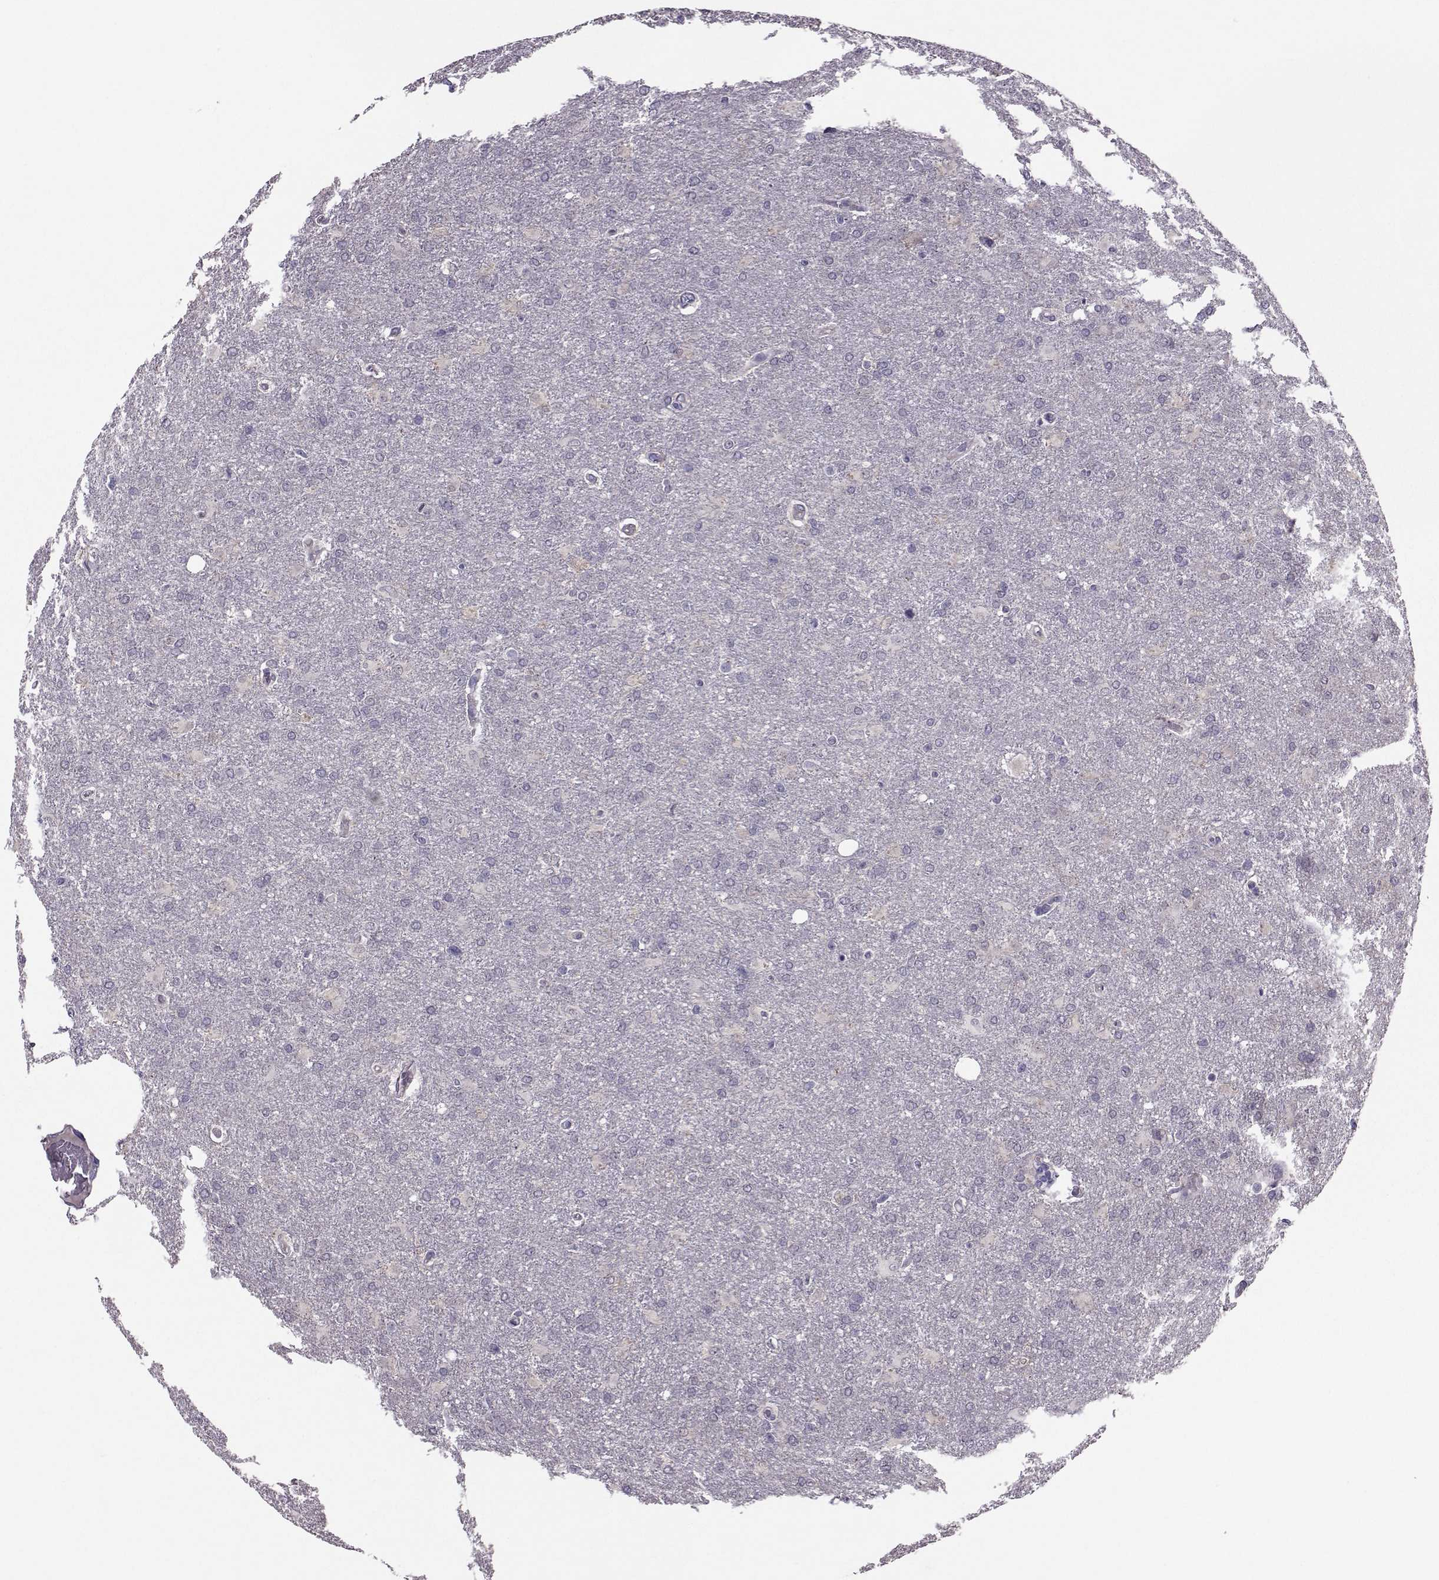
{"staining": {"intensity": "negative", "quantity": "none", "location": "none"}, "tissue": "glioma", "cell_type": "Tumor cells", "image_type": "cancer", "snomed": [{"axis": "morphology", "description": "Glioma, malignant, High grade"}, {"axis": "topography", "description": "Brain"}], "caption": "This image is of glioma stained with IHC to label a protein in brown with the nuclei are counter-stained blue. There is no expression in tumor cells.", "gene": "ASRGL1", "patient": {"sex": "male", "age": 68}}